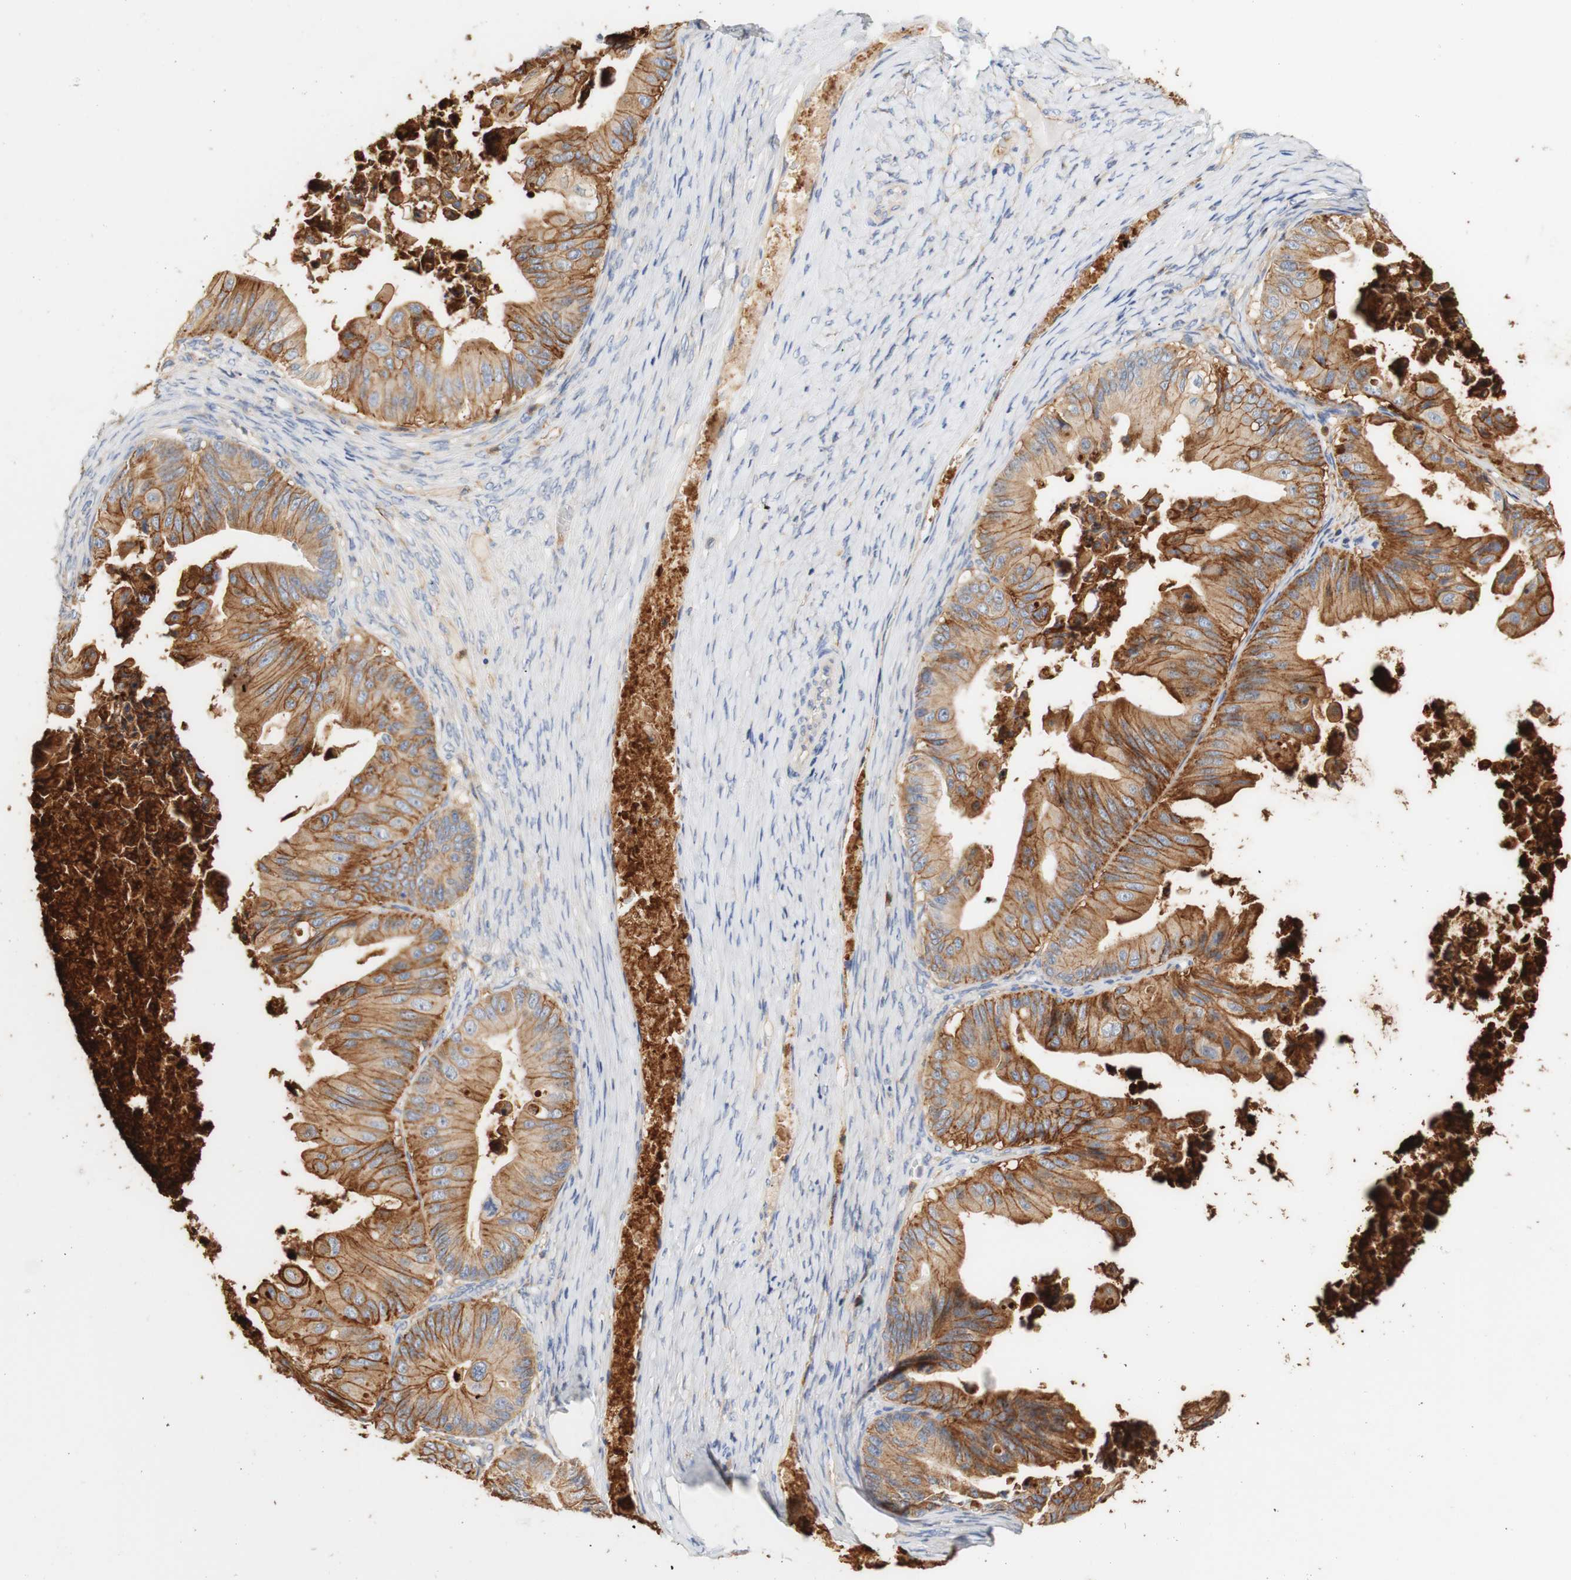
{"staining": {"intensity": "strong", "quantity": ">75%", "location": "cytoplasmic/membranous"}, "tissue": "ovarian cancer", "cell_type": "Tumor cells", "image_type": "cancer", "snomed": [{"axis": "morphology", "description": "Cystadenocarcinoma, mucinous, NOS"}, {"axis": "topography", "description": "Ovary"}], "caption": "Ovarian cancer (mucinous cystadenocarcinoma) stained for a protein (brown) reveals strong cytoplasmic/membranous positive staining in about >75% of tumor cells.", "gene": "PCDH7", "patient": {"sex": "female", "age": 37}}